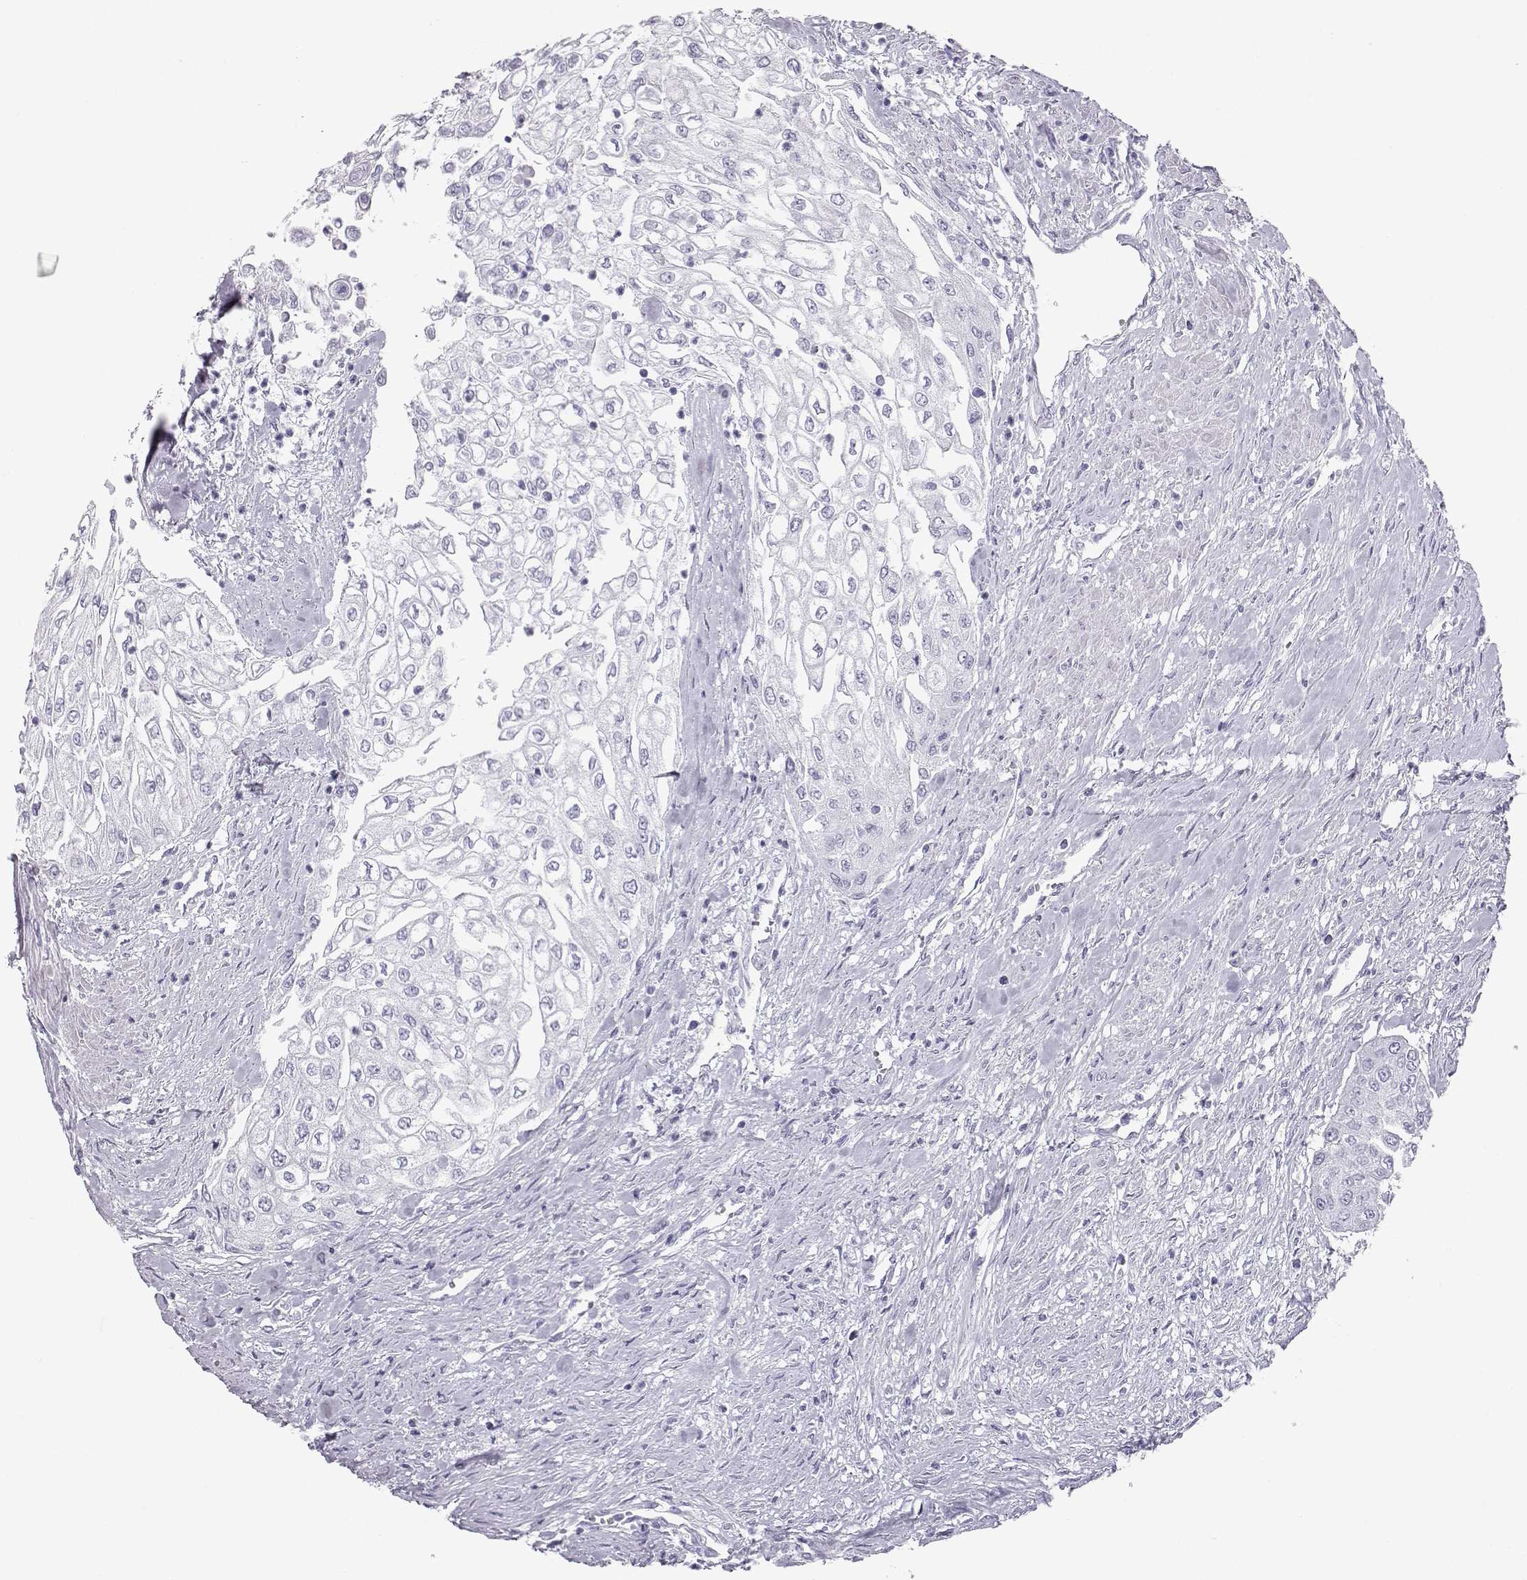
{"staining": {"intensity": "negative", "quantity": "none", "location": "none"}, "tissue": "urothelial cancer", "cell_type": "Tumor cells", "image_type": "cancer", "snomed": [{"axis": "morphology", "description": "Urothelial carcinoma, High grade"}, {"axis": "topography", "description": "Urinary bladder"}], "caption": "Immunohistochemical staining of human urothelial cancer shows no significant staining in tumor cells. (DAB (3,3'-diaminobenzidine) immunohistochemistry visualized using brightfield microscopy, high magnification).", "gene": "RD3", "patient": {"sex": "male", "age": 62}}